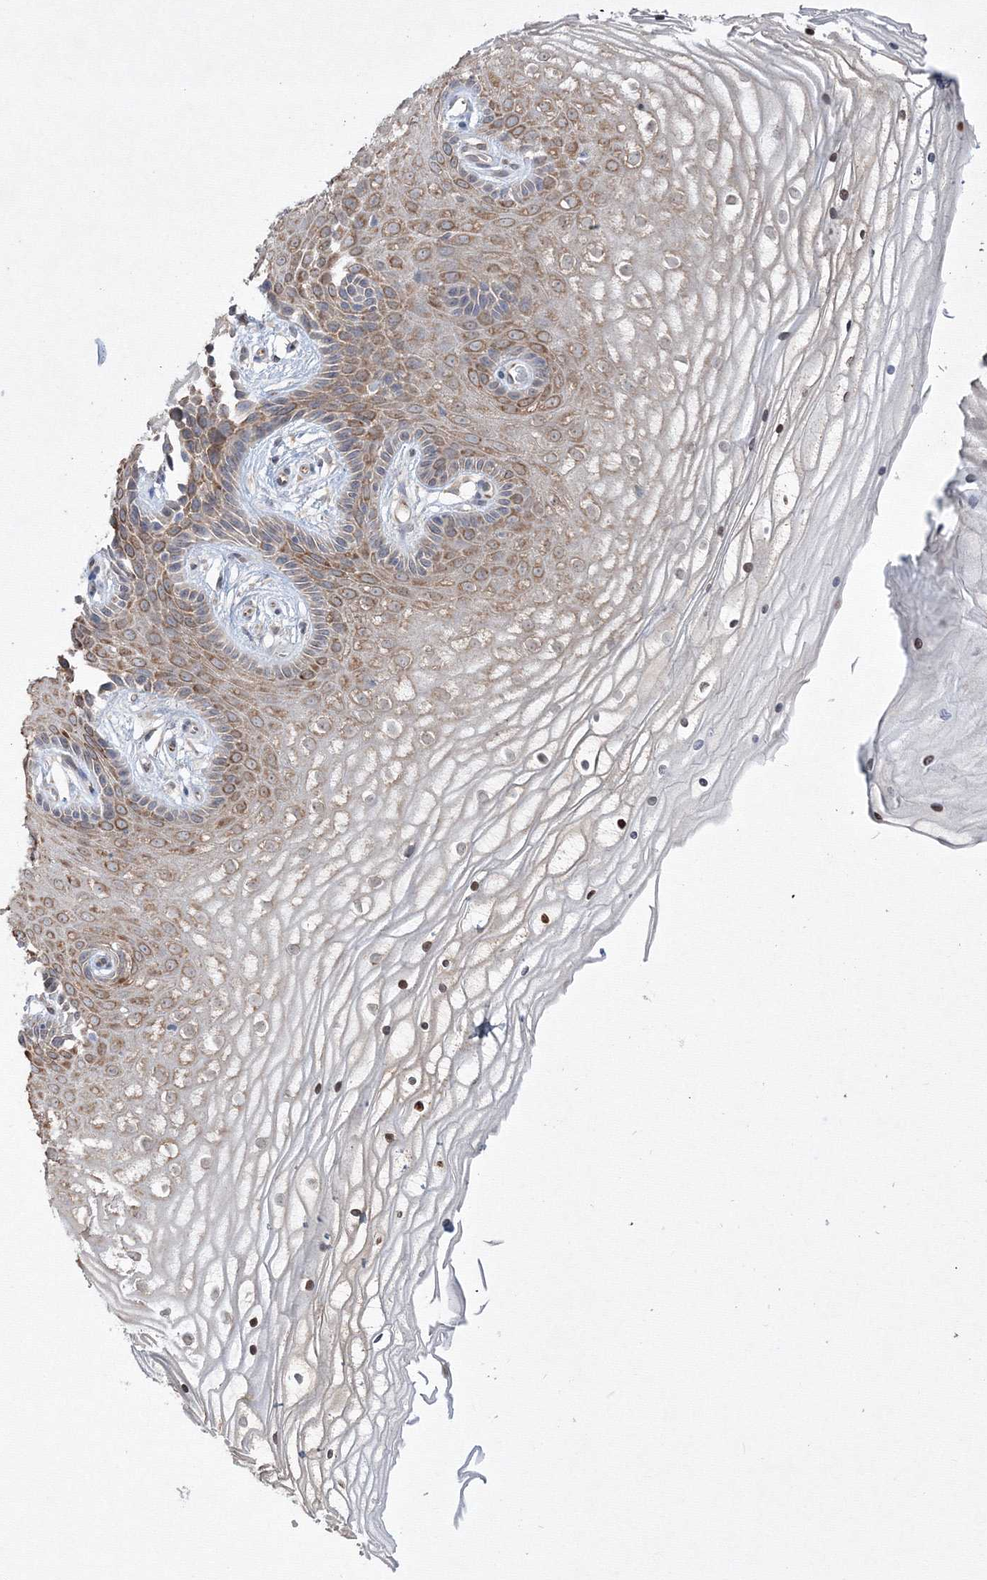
{"staining": {"intensity": "moderate", "quantity": ">75%", "location": "cytoplasmic/membranous"}, "tissue": "vagina", "cell_type": "Squamous epithelial cells", "image_type": "normal", "snomed": [{"axis": "morphology", "description": "Normal tissue, NOS"}, {"axis": "topography", "description": "Vagina"}, {"axis": "topography", "description": "Cervix"}], "caption": "Squamous epithelial cells display medium levels of moderate cytoplasmic/membranous expression in about >75% of cells in unremarkable human vagina.", "gene": "FBXL8", "patient": {"sex": "female", "age": 40}}